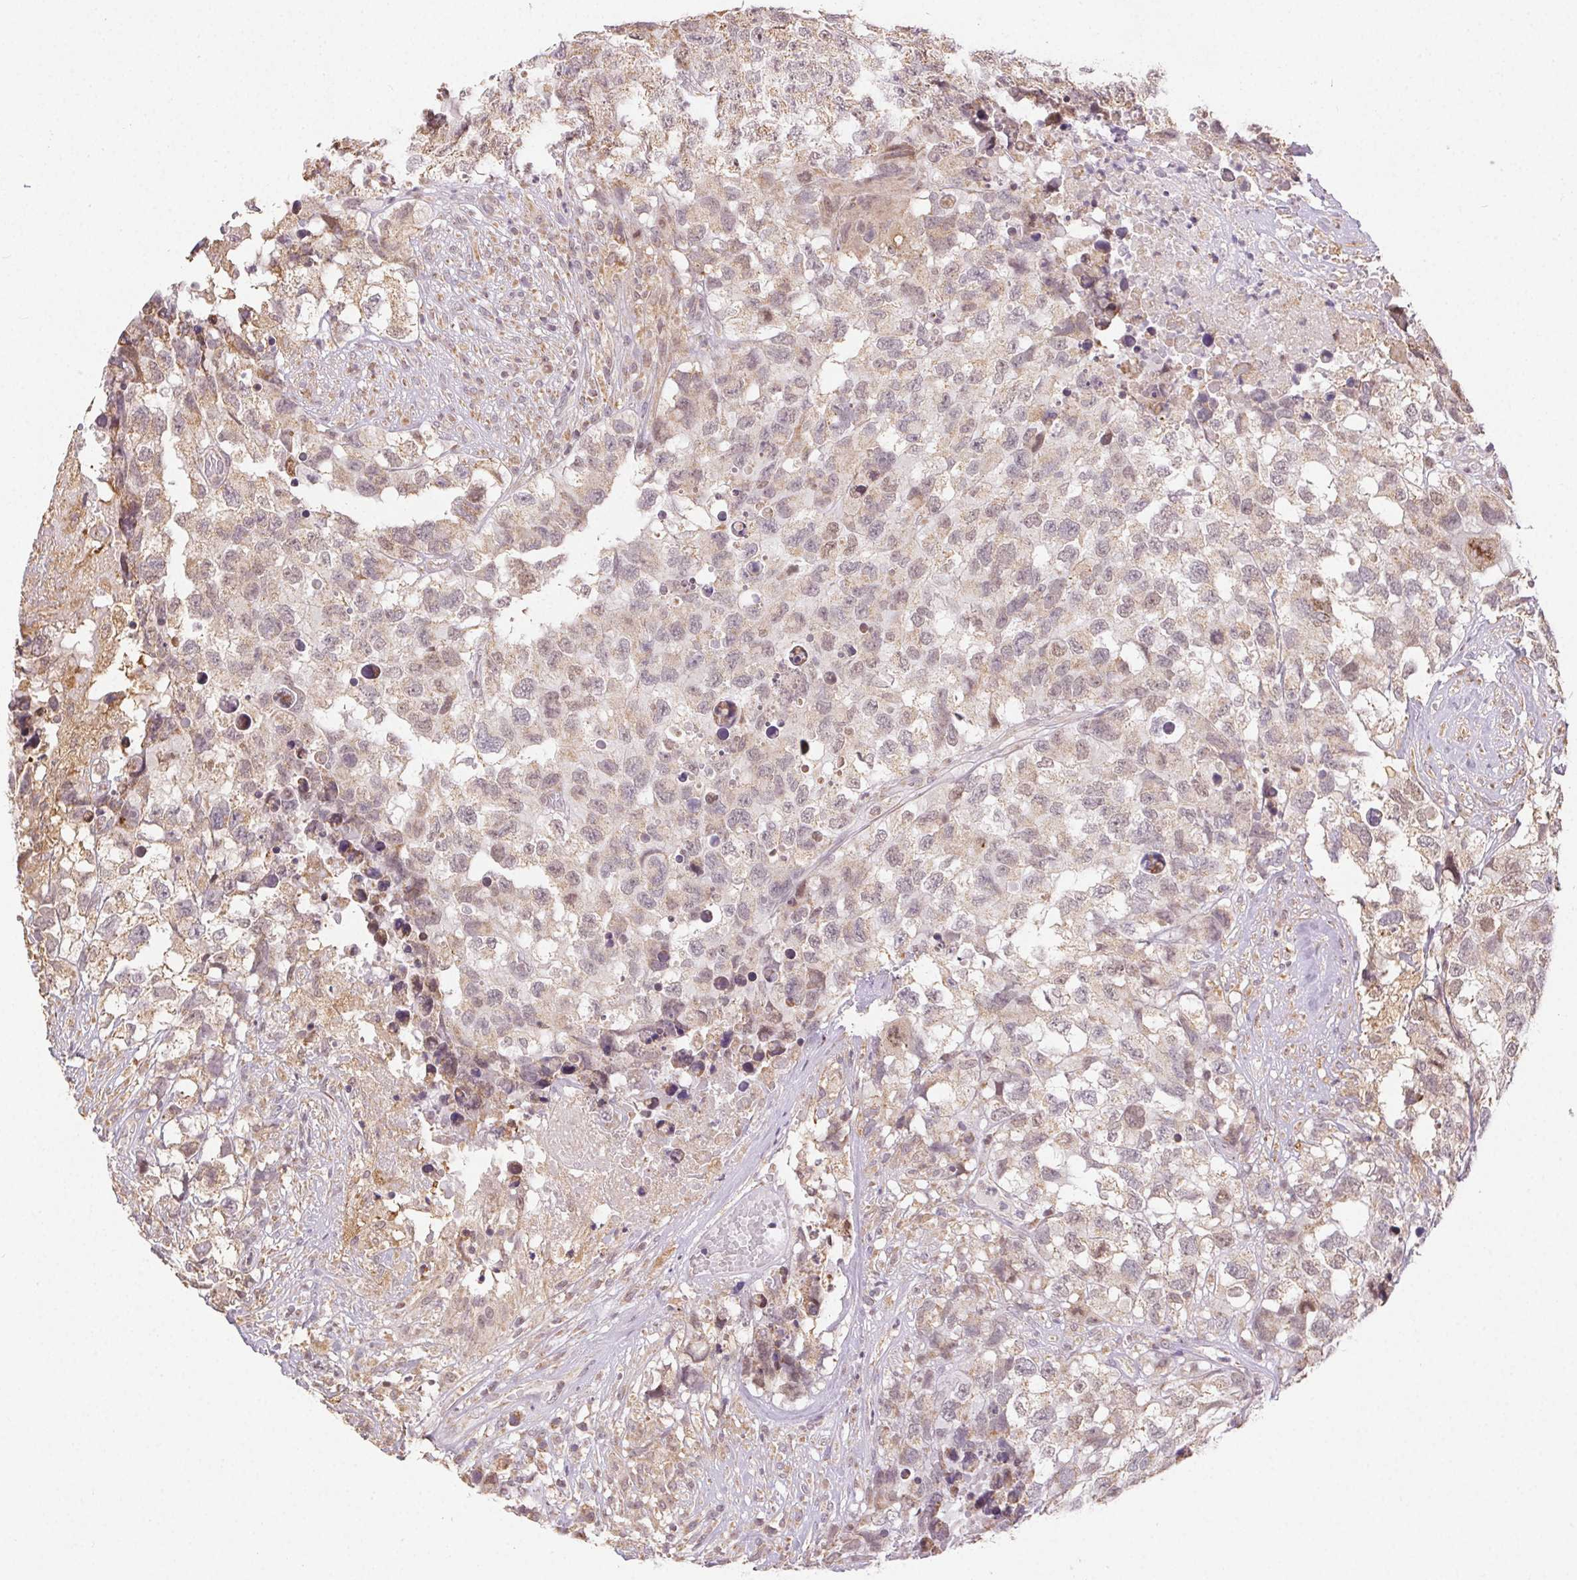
{"staining": {"intensity": "weak", "quantity": "<25%", "location": "cytoplasmic/membranous,nuclear"}, "tissue": "testis cancer", "cell_type": "Tumor cells", "image_type": "cancer", "snomed": [{"axis": "morphology", "description": "Carcinoma, Embryonal, NOS"}, {"axis": "topography", "description": "Testis"}], "caption": "An immunohistochemistry (IHC) micrograph of testis cancer is shown. There is no staining in tumor cells of testis cancer. Nuclei are stained in blue.", "gene": "PIWIL4", "patient": {"sex": "male", "age": 83}}